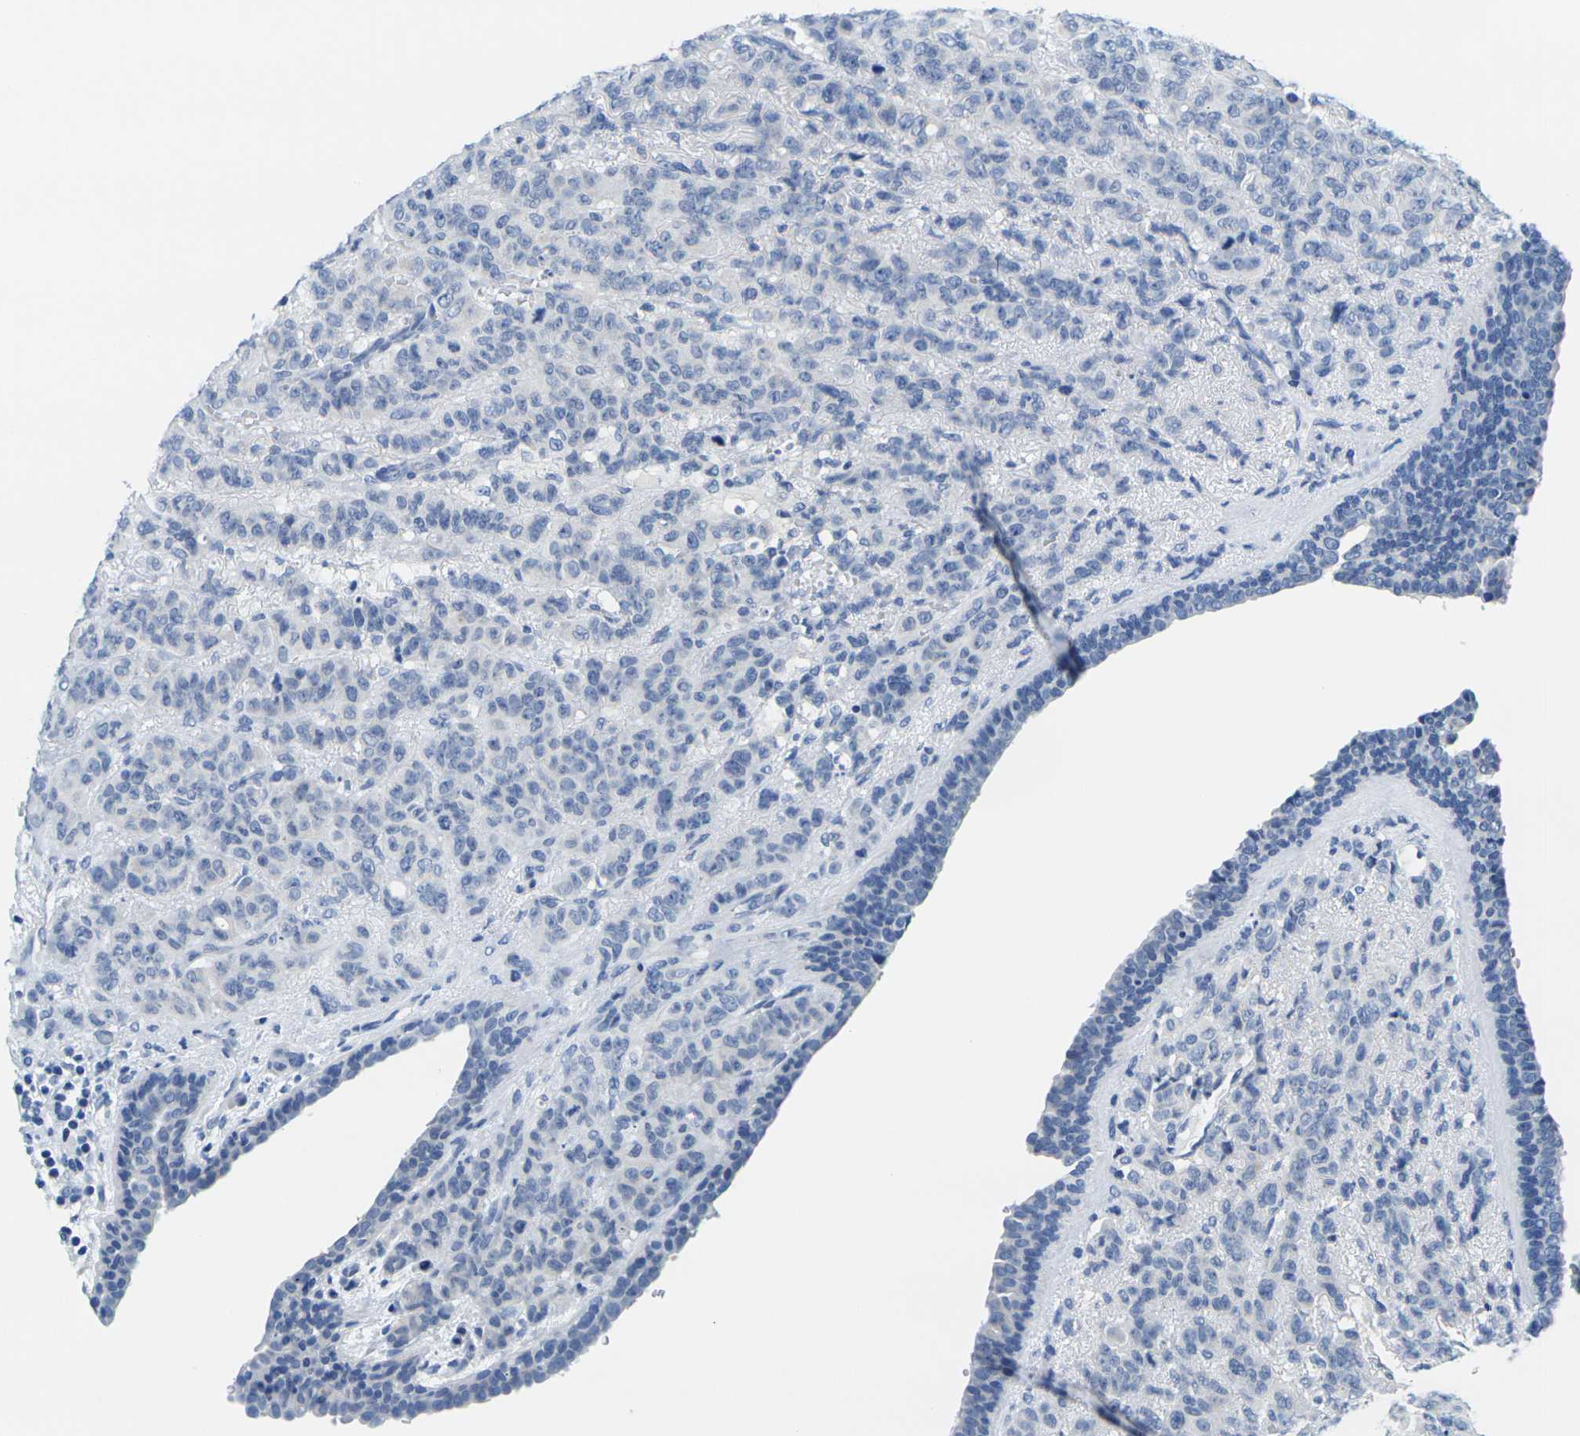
{"staining": {"intensity": "negative", "quantity": "none", "location": "none"}, "tissue": "breast cancer", "cell_type": "Tumor cells", "image_type": "cancer", "snomed": [{"axis": "morphology", "description": "Duct carcinoma"}, {"axis": "topography", "description": "Breast"}], "caption": "This is an immunohistochemistry histopathology image of human breast cancer (infiltrating ductal carcinoma). There is no positivity in tumor cells.", "gene": "FAM3D", "patient": {"sex": "female", "age": 40}}